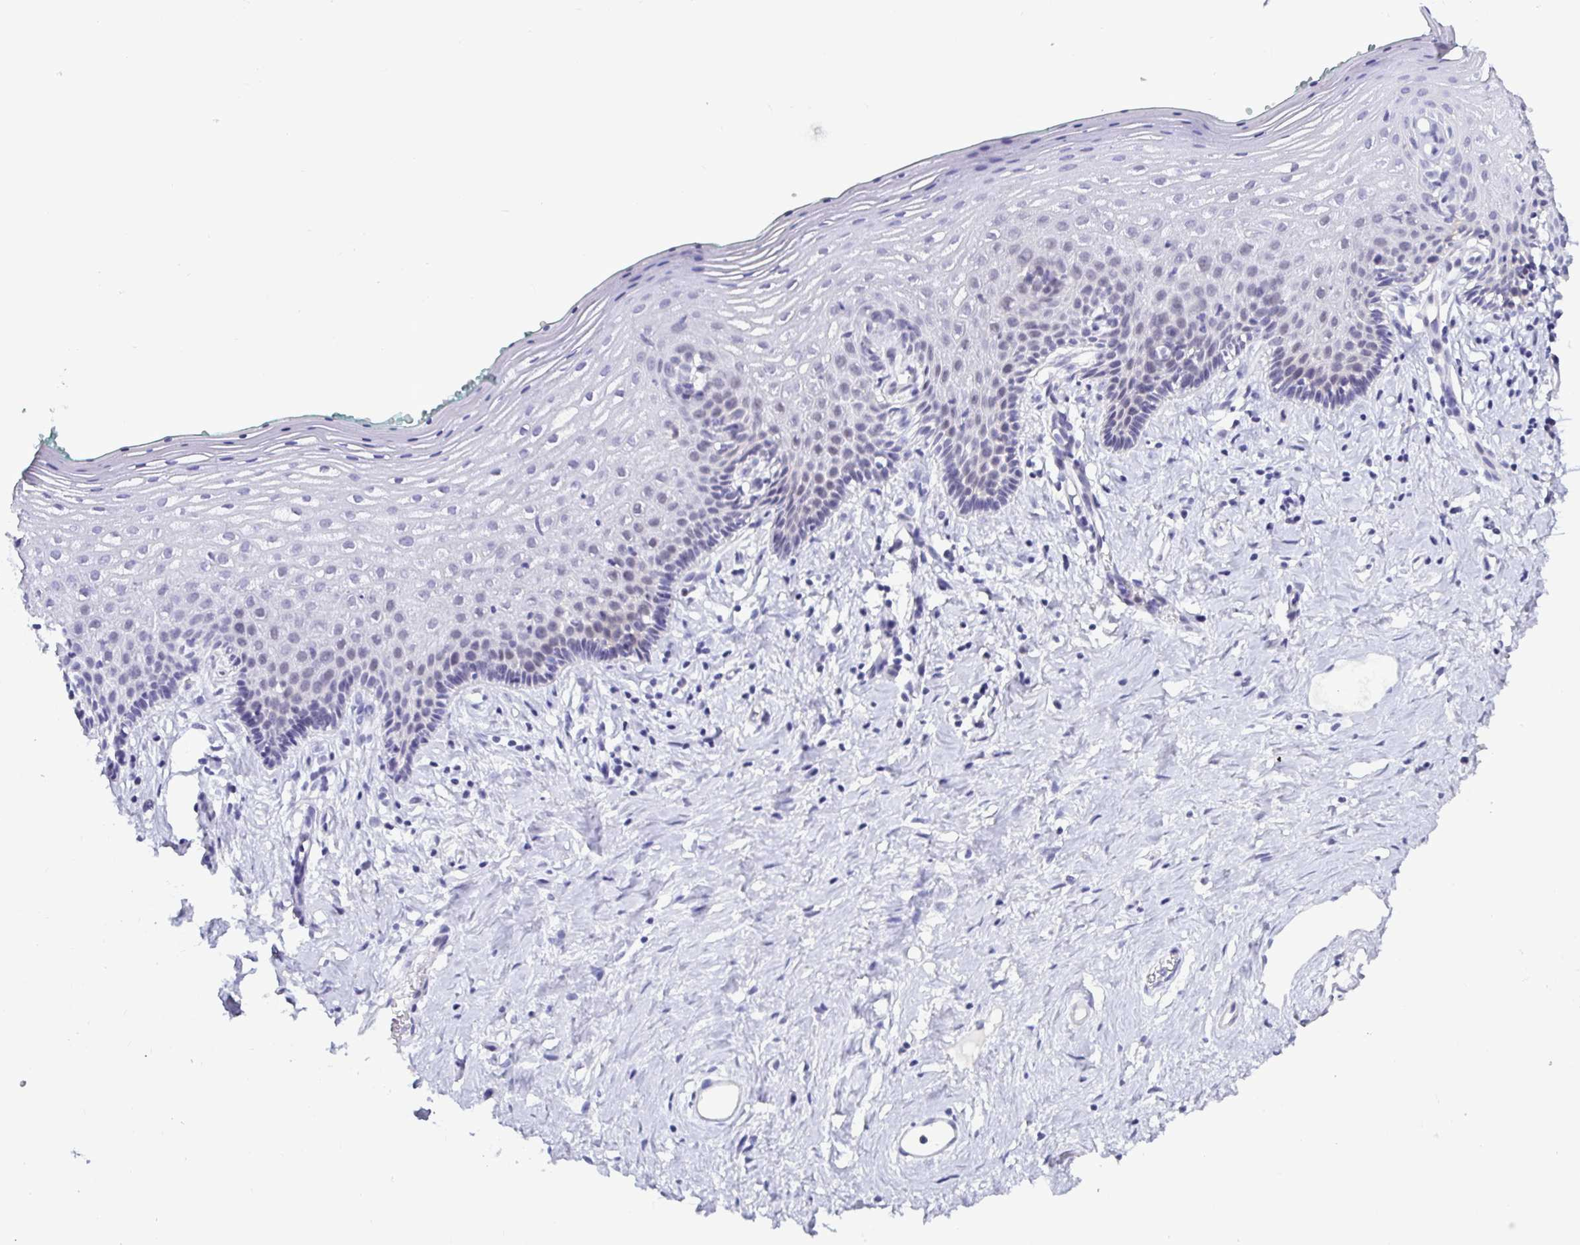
{"staining": {"intensity": "moderate", "quantity": "25%-75%", "location": "nuclear"}, "tissue": "vagina", "cell_type": "Squamous epithelial cells", "image_type": "normal", "snomed": [{"axis": "morphology", "description": "Normal tissue, NOS"}, {"axis": "topography", "description": "Vagina"}], "caption": "A brown stain shows moderate nuclear expression of a protein in squamous epithelial cells of unremarkable human vagina. (DAB = brown stain, brightfield microscopy at high magnification).", "gene": "NUP188", "patient": {"sex": "female", "age": 42}}